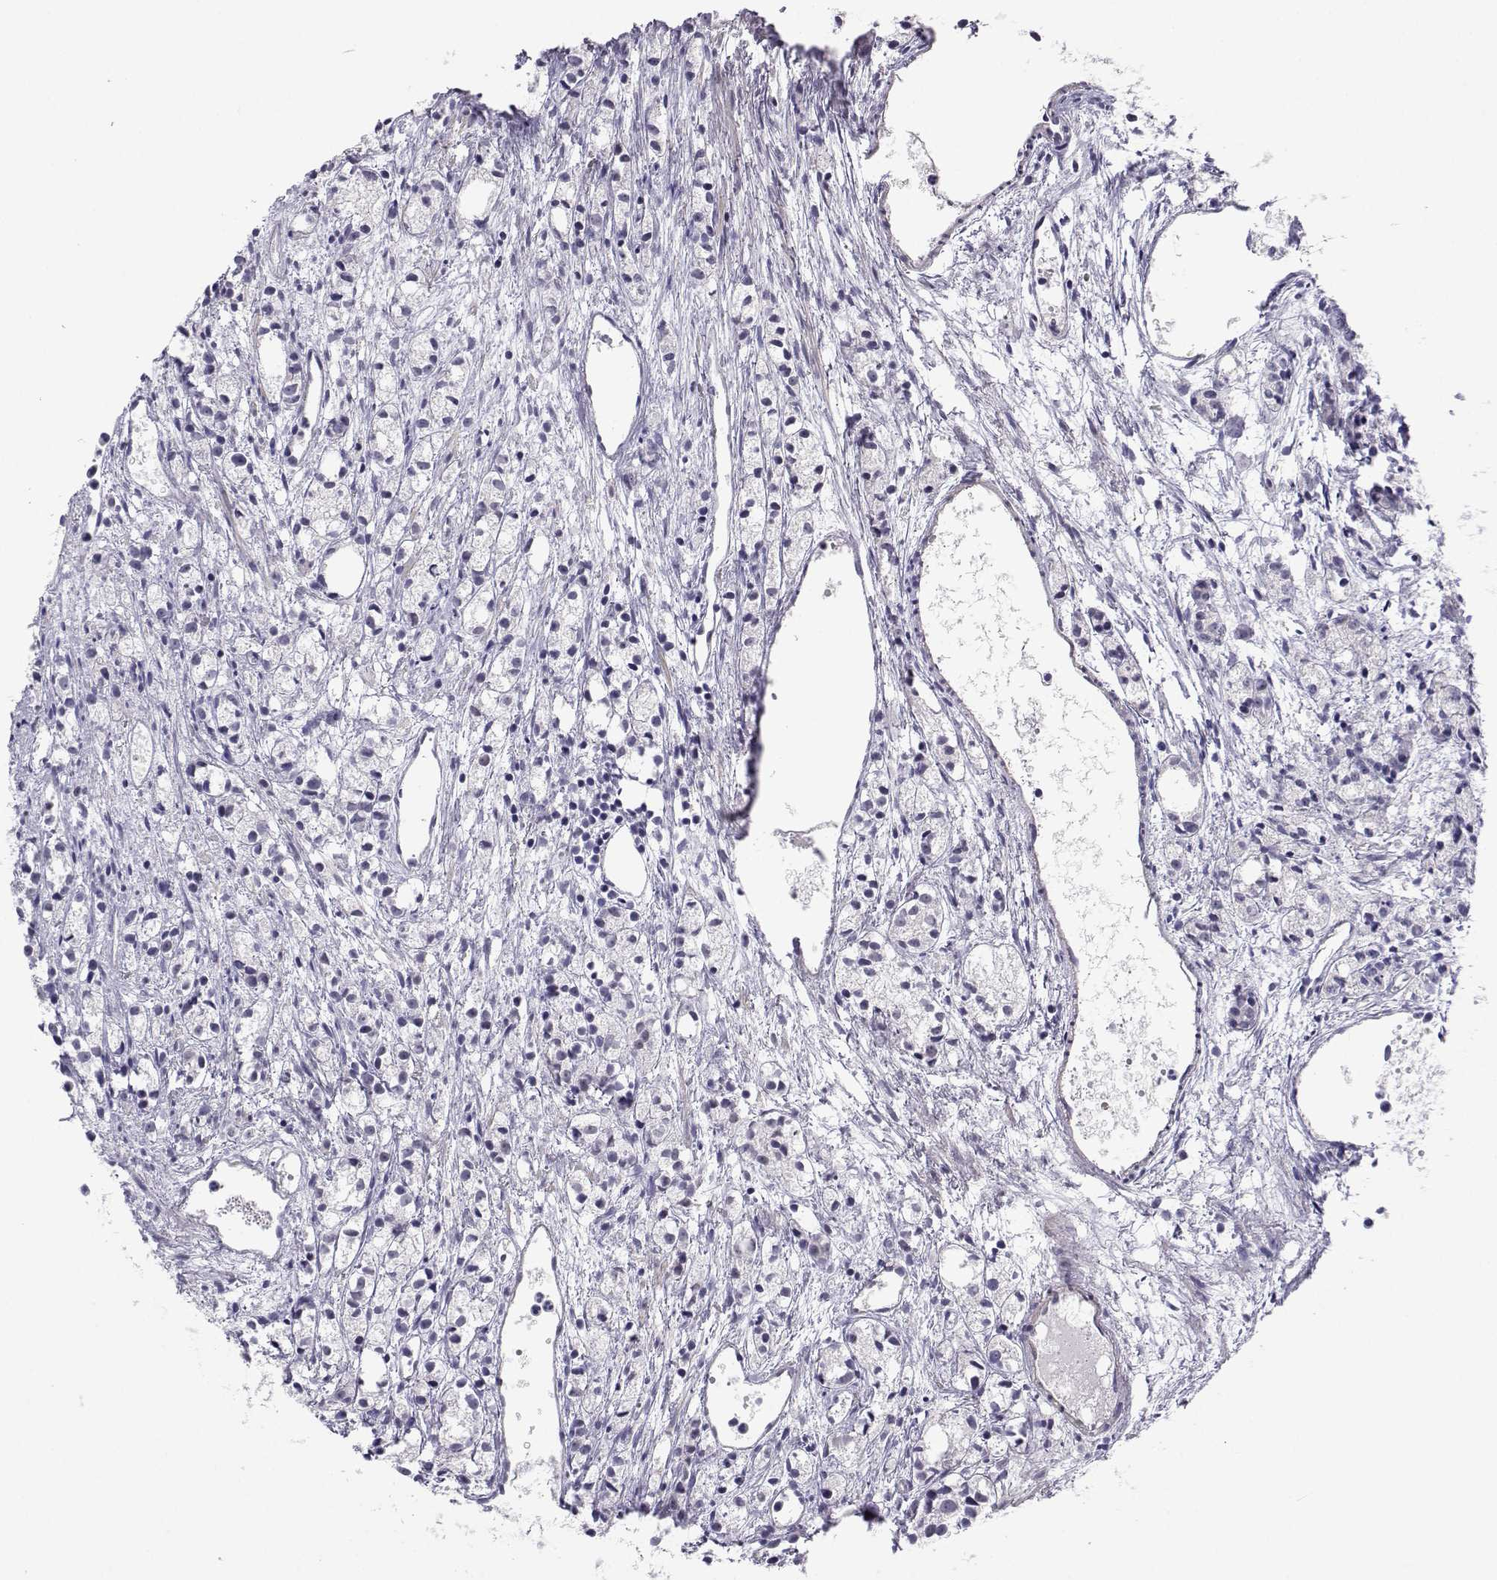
{"staining": {"intensity": "negative", "quantity": "none", "location": "none"}, "tissue": "prostate cancer", "cell_type": "Tumor cells", "image_type": "cancer", "snomed": [{"axis": "morphology", "description": "Adenocarcinoma, Medium grade"}, {"axis": "topography", "description": "Prostate"}], "caption": "The photomicrograph shows no significant staining in tumor cells of medium-grade adenocarcinoma (prostate).", "gene": "MED26", "patient": {"sex": "male", "age": 74}}